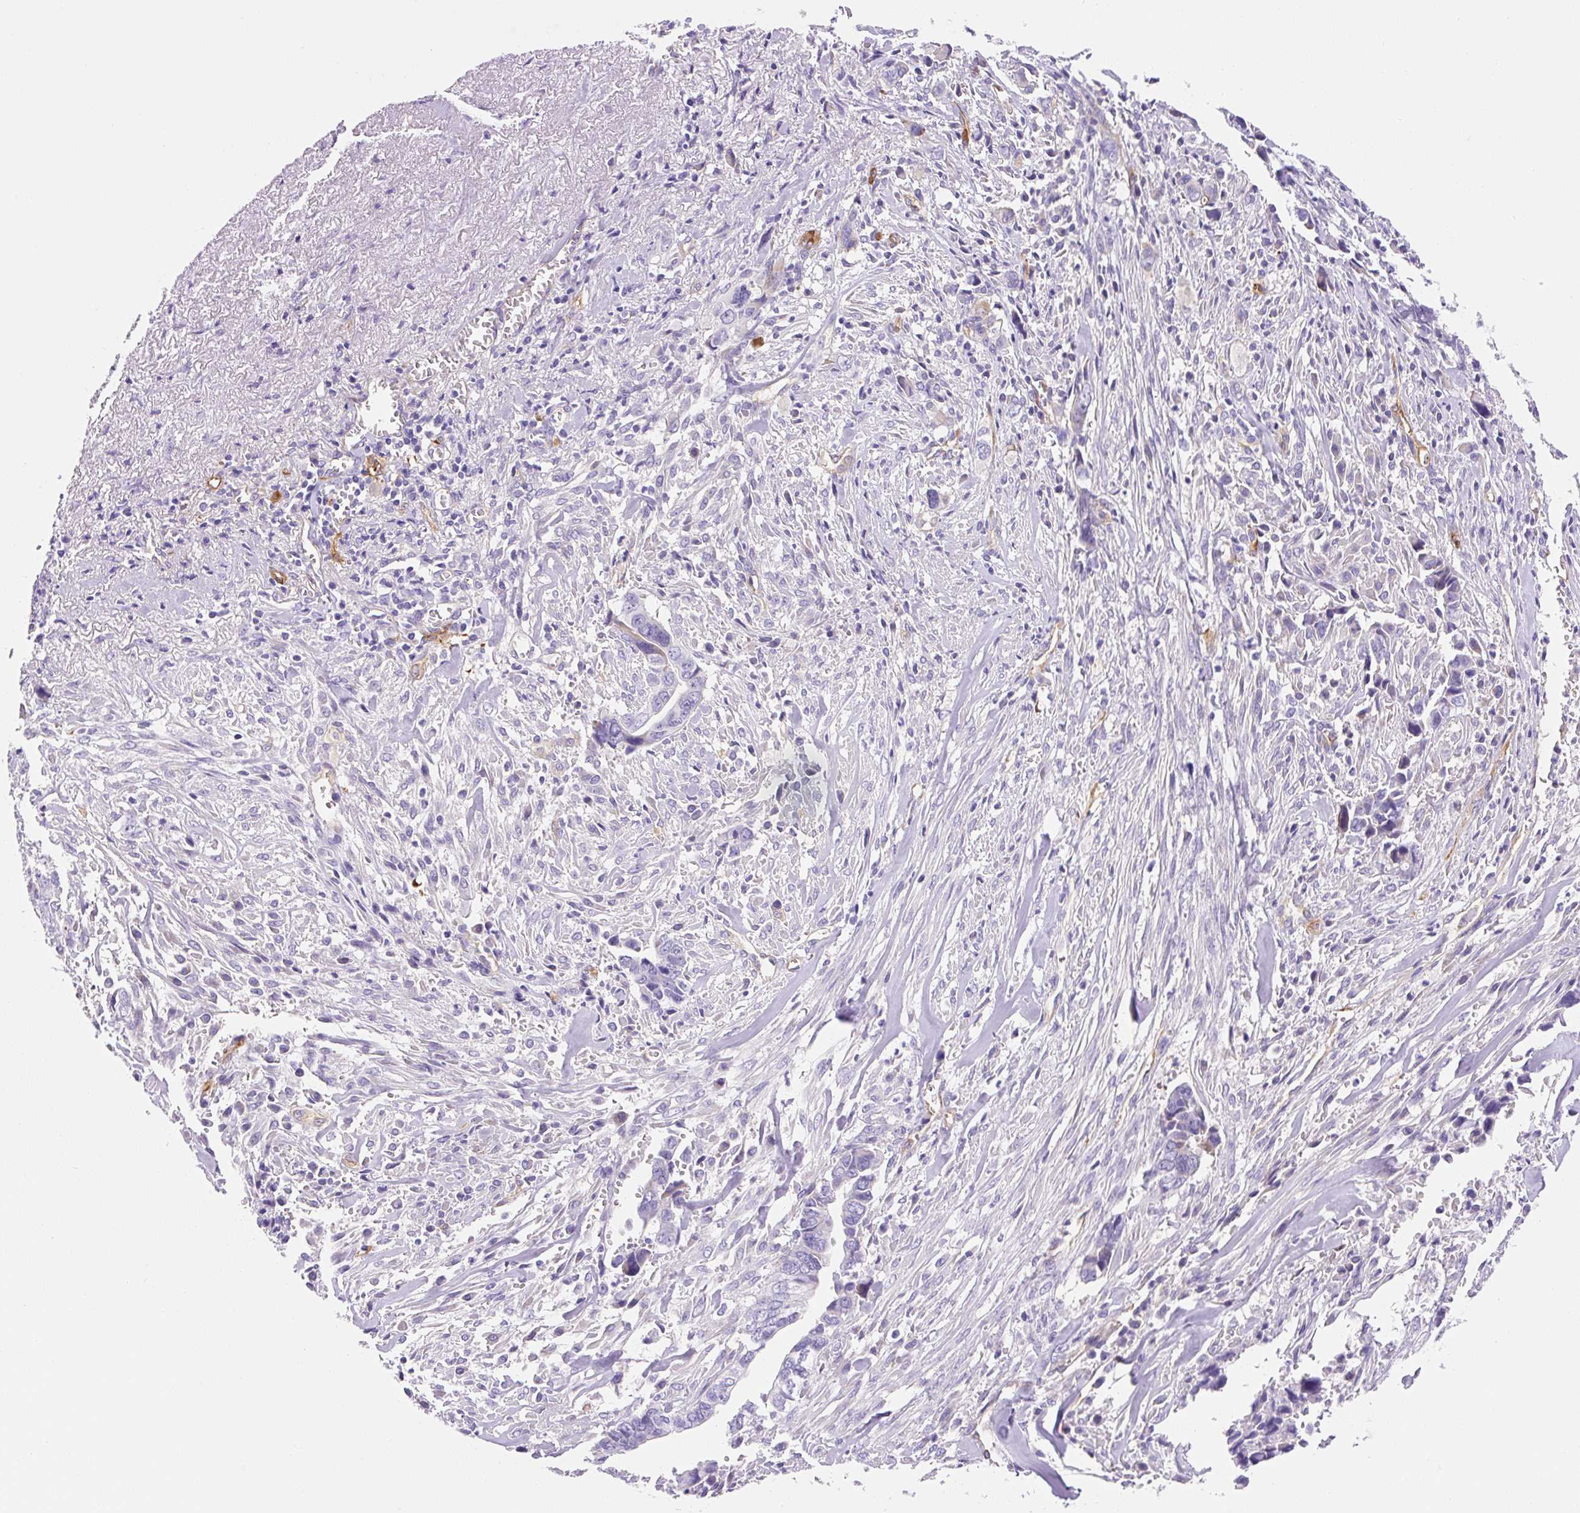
{"staining": {"intensity": "negative", "quantity": "none", "location": "none"}, "tissue": "liver cancer", "cell_type": "Tumor cells", "image_type": "cancer", "snomed": [{"axis": "morphology", "description": "Cholangiocarcinoma"}, {"axis": "topography", "description": "Liver"}], "caption": "A micrograph of liver cancer stained for a protein reveals no brown staining in tumor cells.", "gene": "ASB4", "patient": {"sex": "female", "age": 79}}